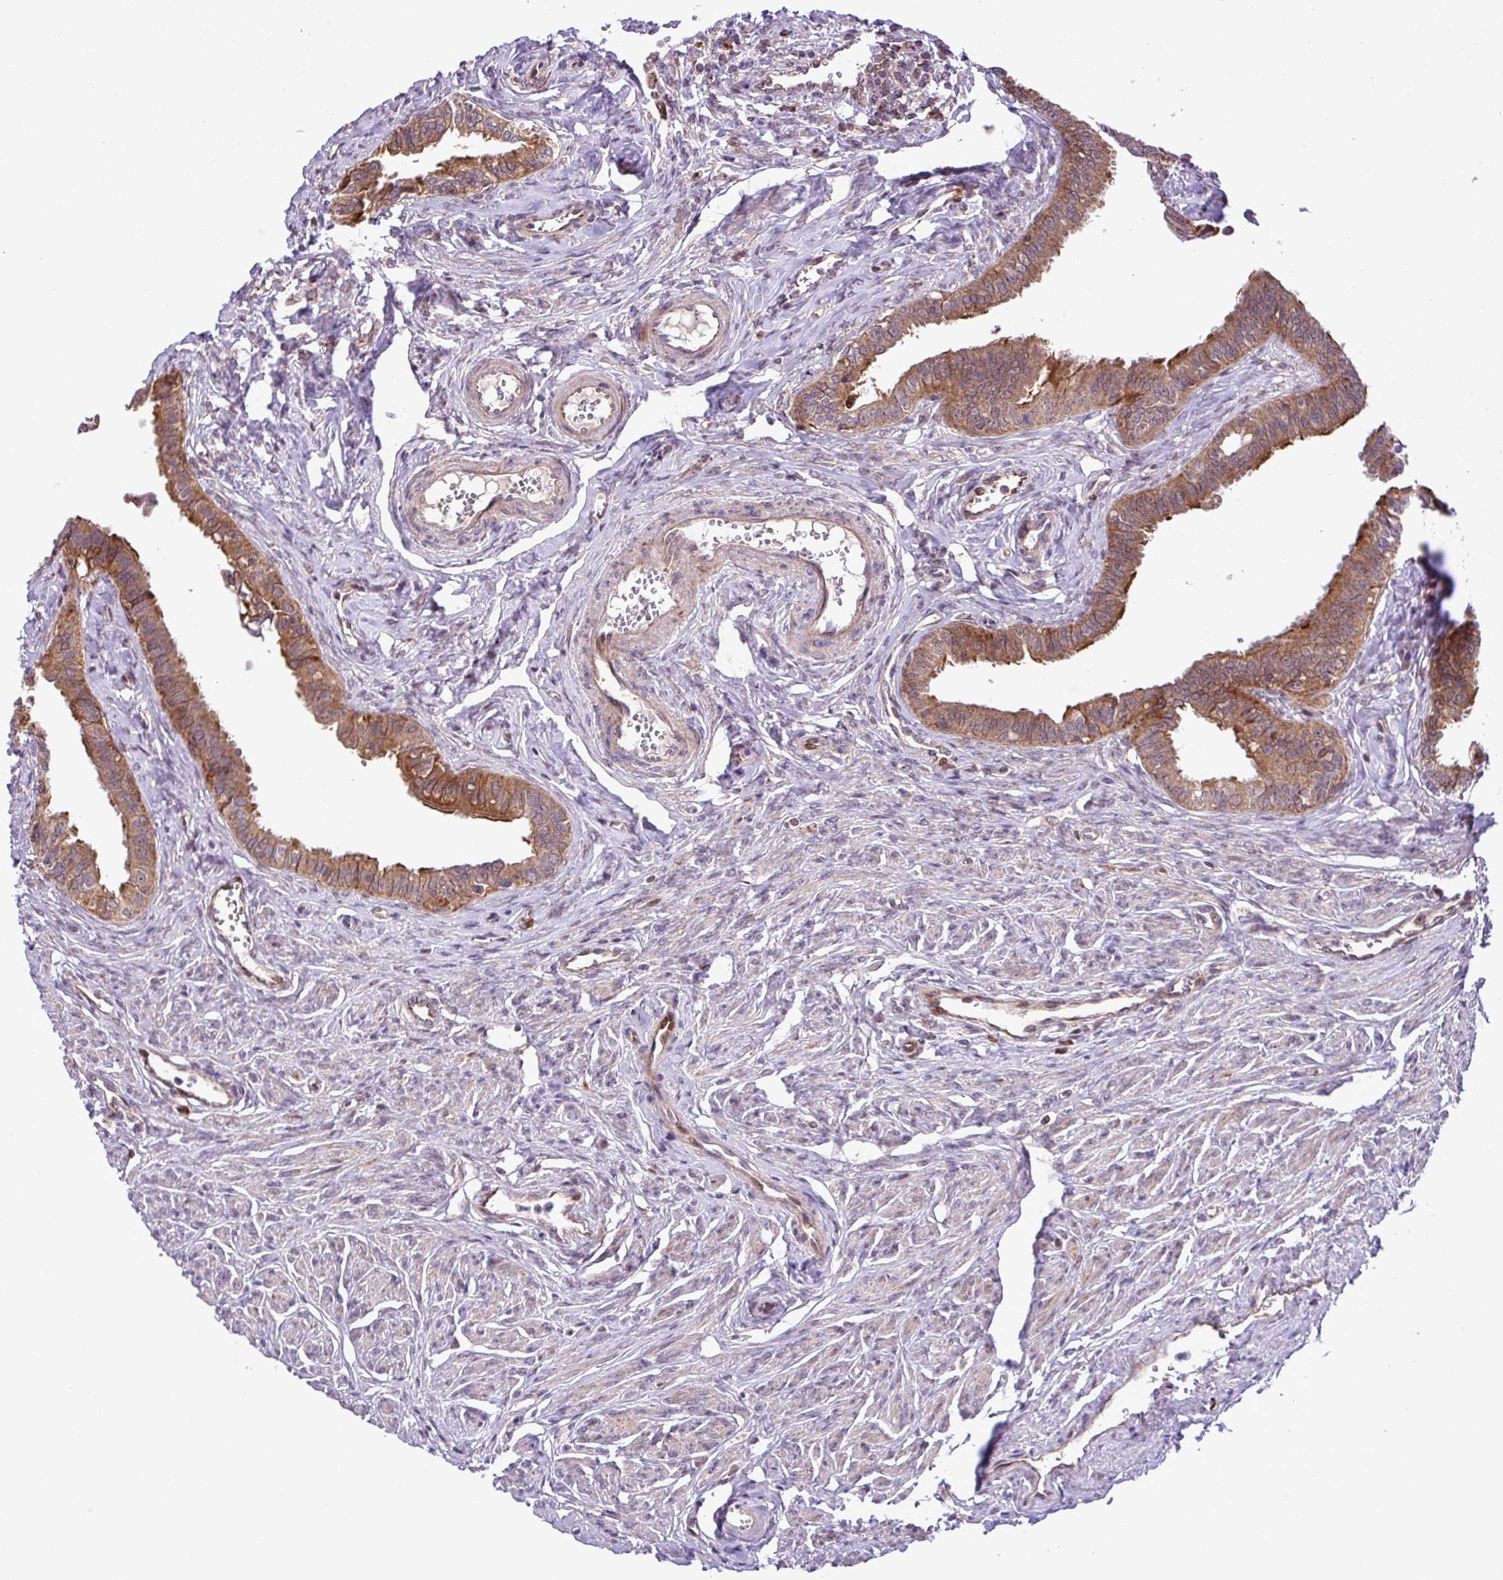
{"staining": {"intensity": "moderate", "quantity": ">75%", "location": "cytoplasmic/membranous"}, "tissue": "fallopian tube", "cell_type": "Glandular cells", "image_type": "normal", "snomed": [{"axis": "morphology", "description": "Normal tissue, NOS"}, {"axis": "morphology", "description": "Carcinoma, NOS"}, {"axis": "topography", "description": "Fallopian tube"}, {"axis": "topography", "description": "Ovary"}], "caption": "Immunohistochemistry histopathology image of normal fallopian tube: human fallopian tube stained using immunohistochemistry reveals medium levels of moderate protein expression localized specifically in the cytoplasmic/membranous of glandular cells, appearing as a cytoplasmic/membranous brown color.", "gene": "B3GNT9", "patient": {"sex": "female", "age": 59}}